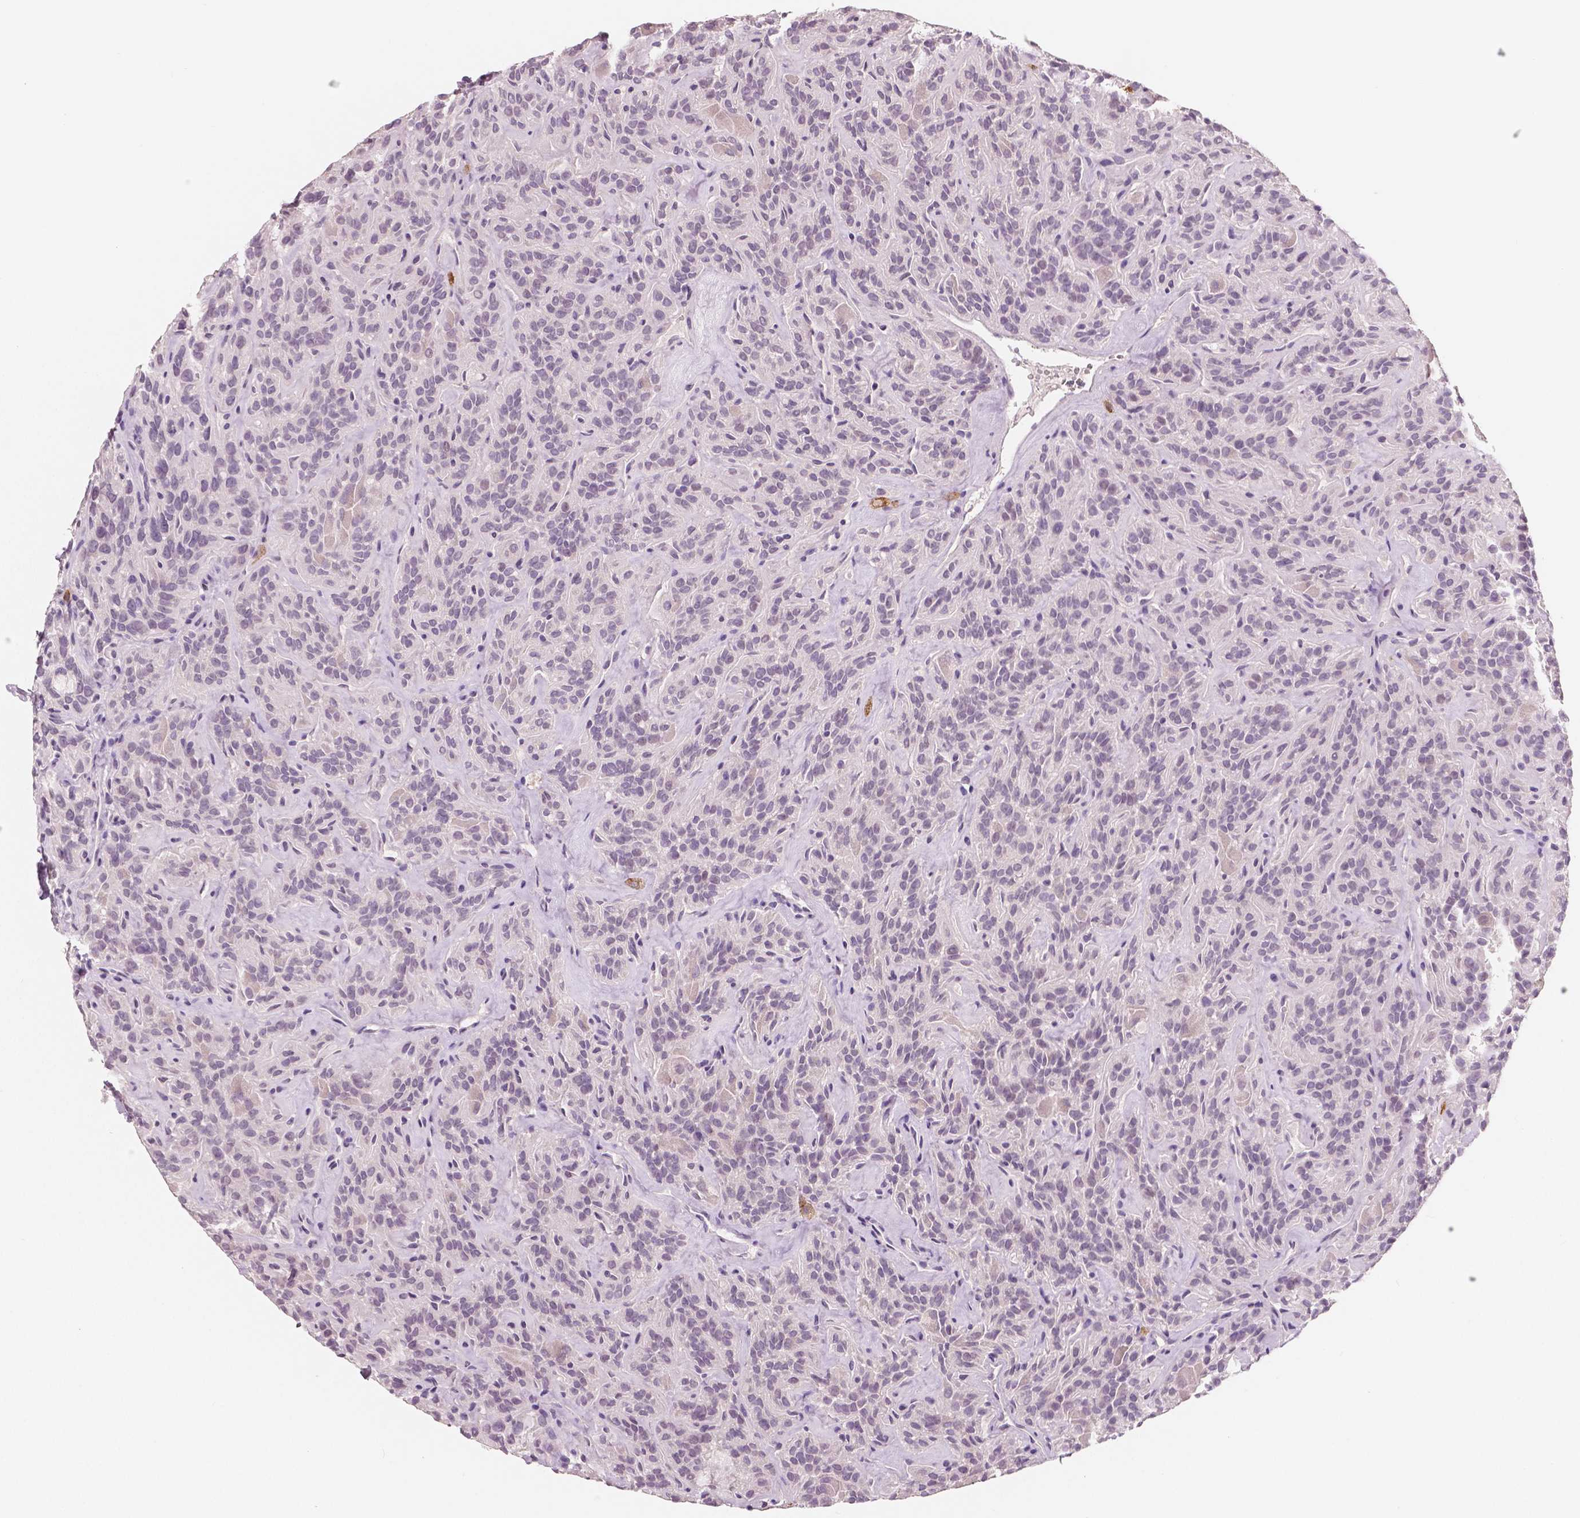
{"staining": {"intensity": "negative", "quantity": "none", "location": "none"}, "tissue": "thyroid cancer", "cell_type": "Tumor cells", "image_type": "cancer", "snomed": [{"axis": "morphology", "description": "Papillary adenocarcinoma, NOS"}, {"axis": "topography", "description": "Thyroid gland"}], "caption": "Thyroid cancer (papillary adenocarcinoma) was stained to show a protein in brown. There is no significant staining in tumor cells. (Brightfield microscopy of DAB (3,3'-diaminobenzidine) immunohistochemistry (IHC) at high magnification).", "gene": "KIT", "patient": {"sex": "female", "age": 45}}